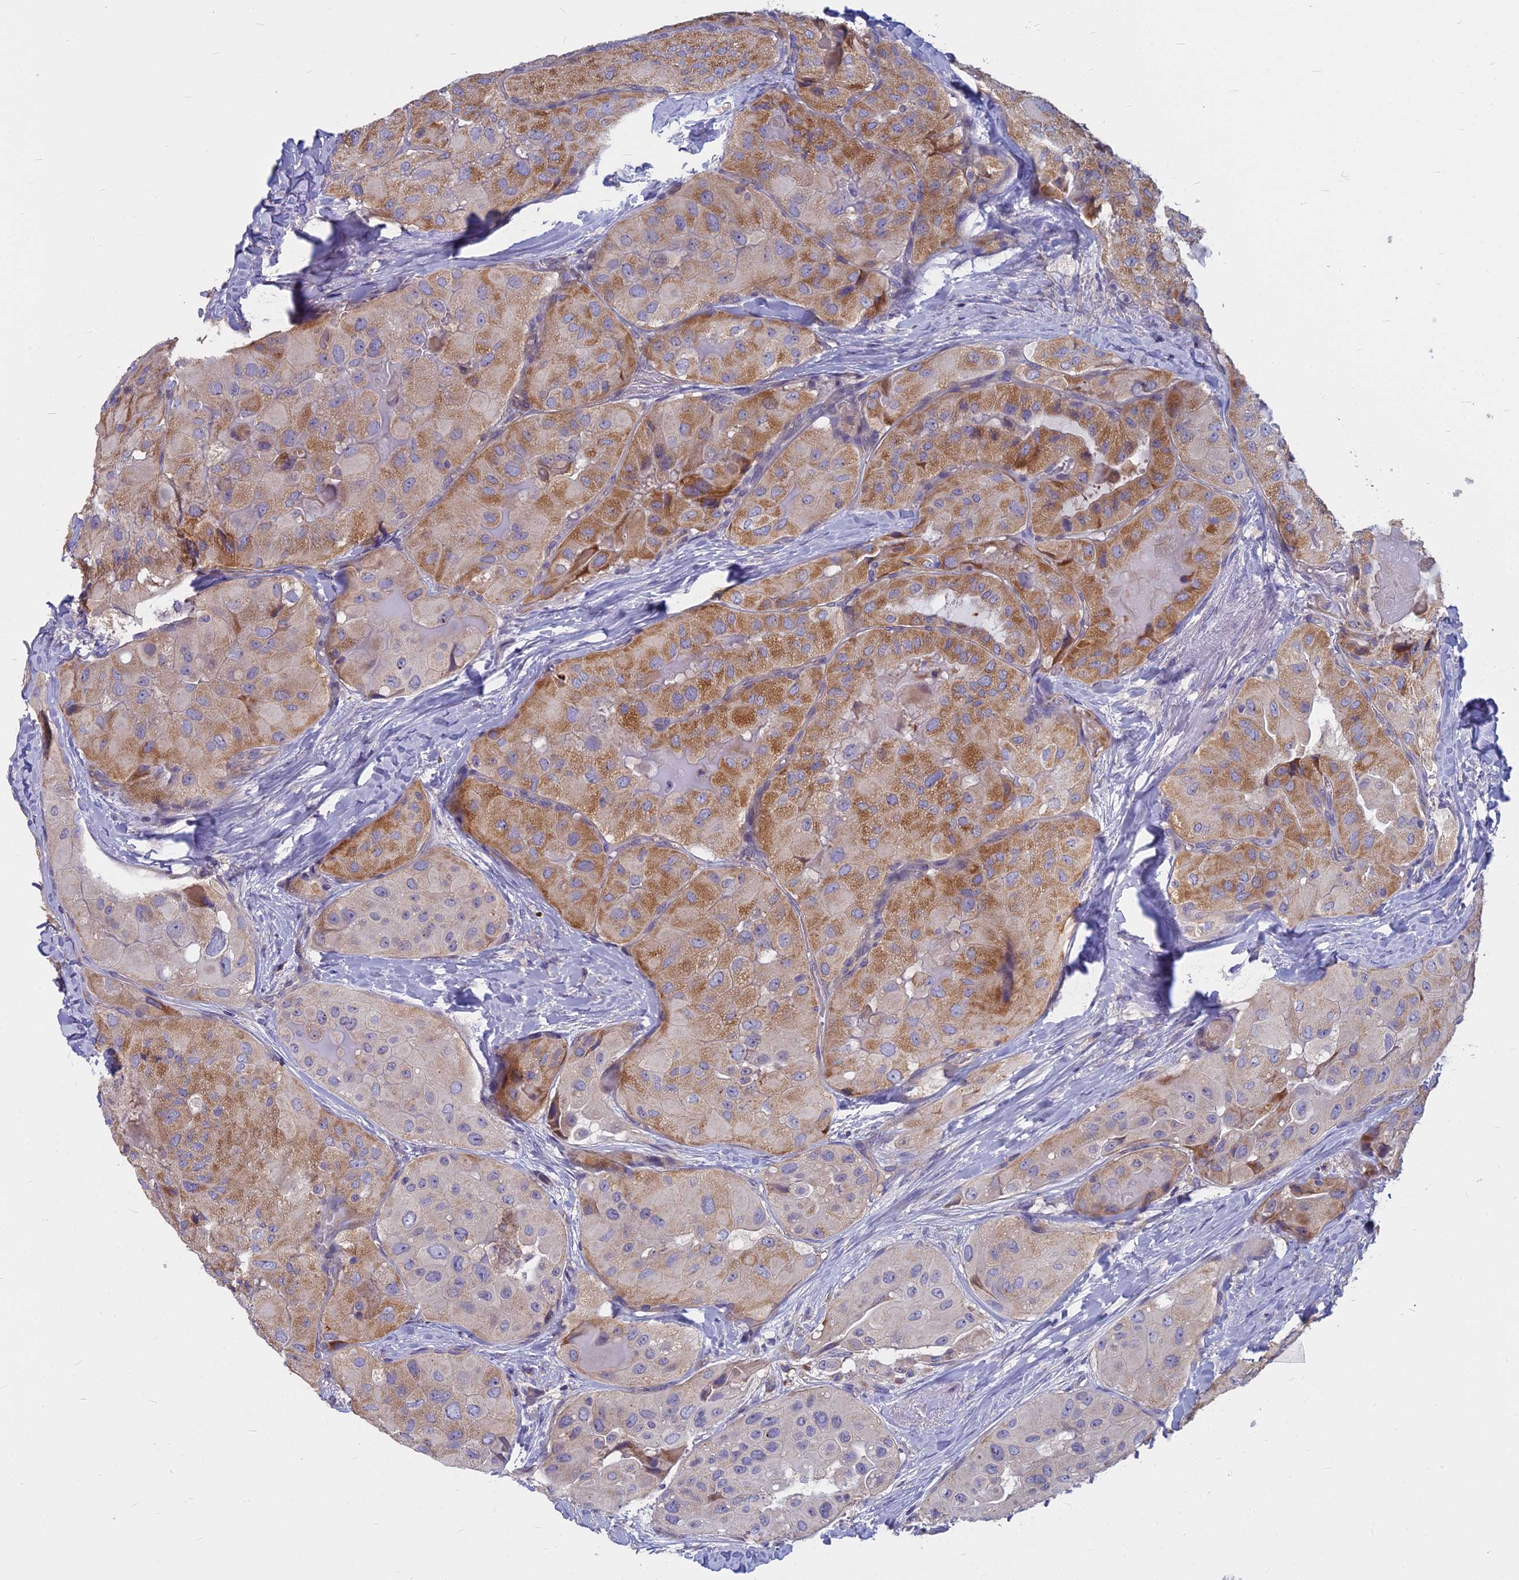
{"staining": {"intensity": "moderate", "quantity": ">75%", "location": "cytoplasmic/membranous"}, "tissue": "thyroid cancer", "cell_type": "Tumor cells", "image_type": "cancer", "snomed": [{"axis": "morphology", "description": "Normal tissue, NOS"}, {"axis": "morphology", "description": "Papillary adenocarcinoma, NOS"}, {"axis": "topography", "description": "Thyroid gland"}], "caption": "The image displays staining of papillary adenocarcinoma (thyroid), revealing moderate cytoplasmic/membranous protein expression (brown color) within tumor cells.", "gene": "COX20", "patient": {"sex": "female", "age": 59}}